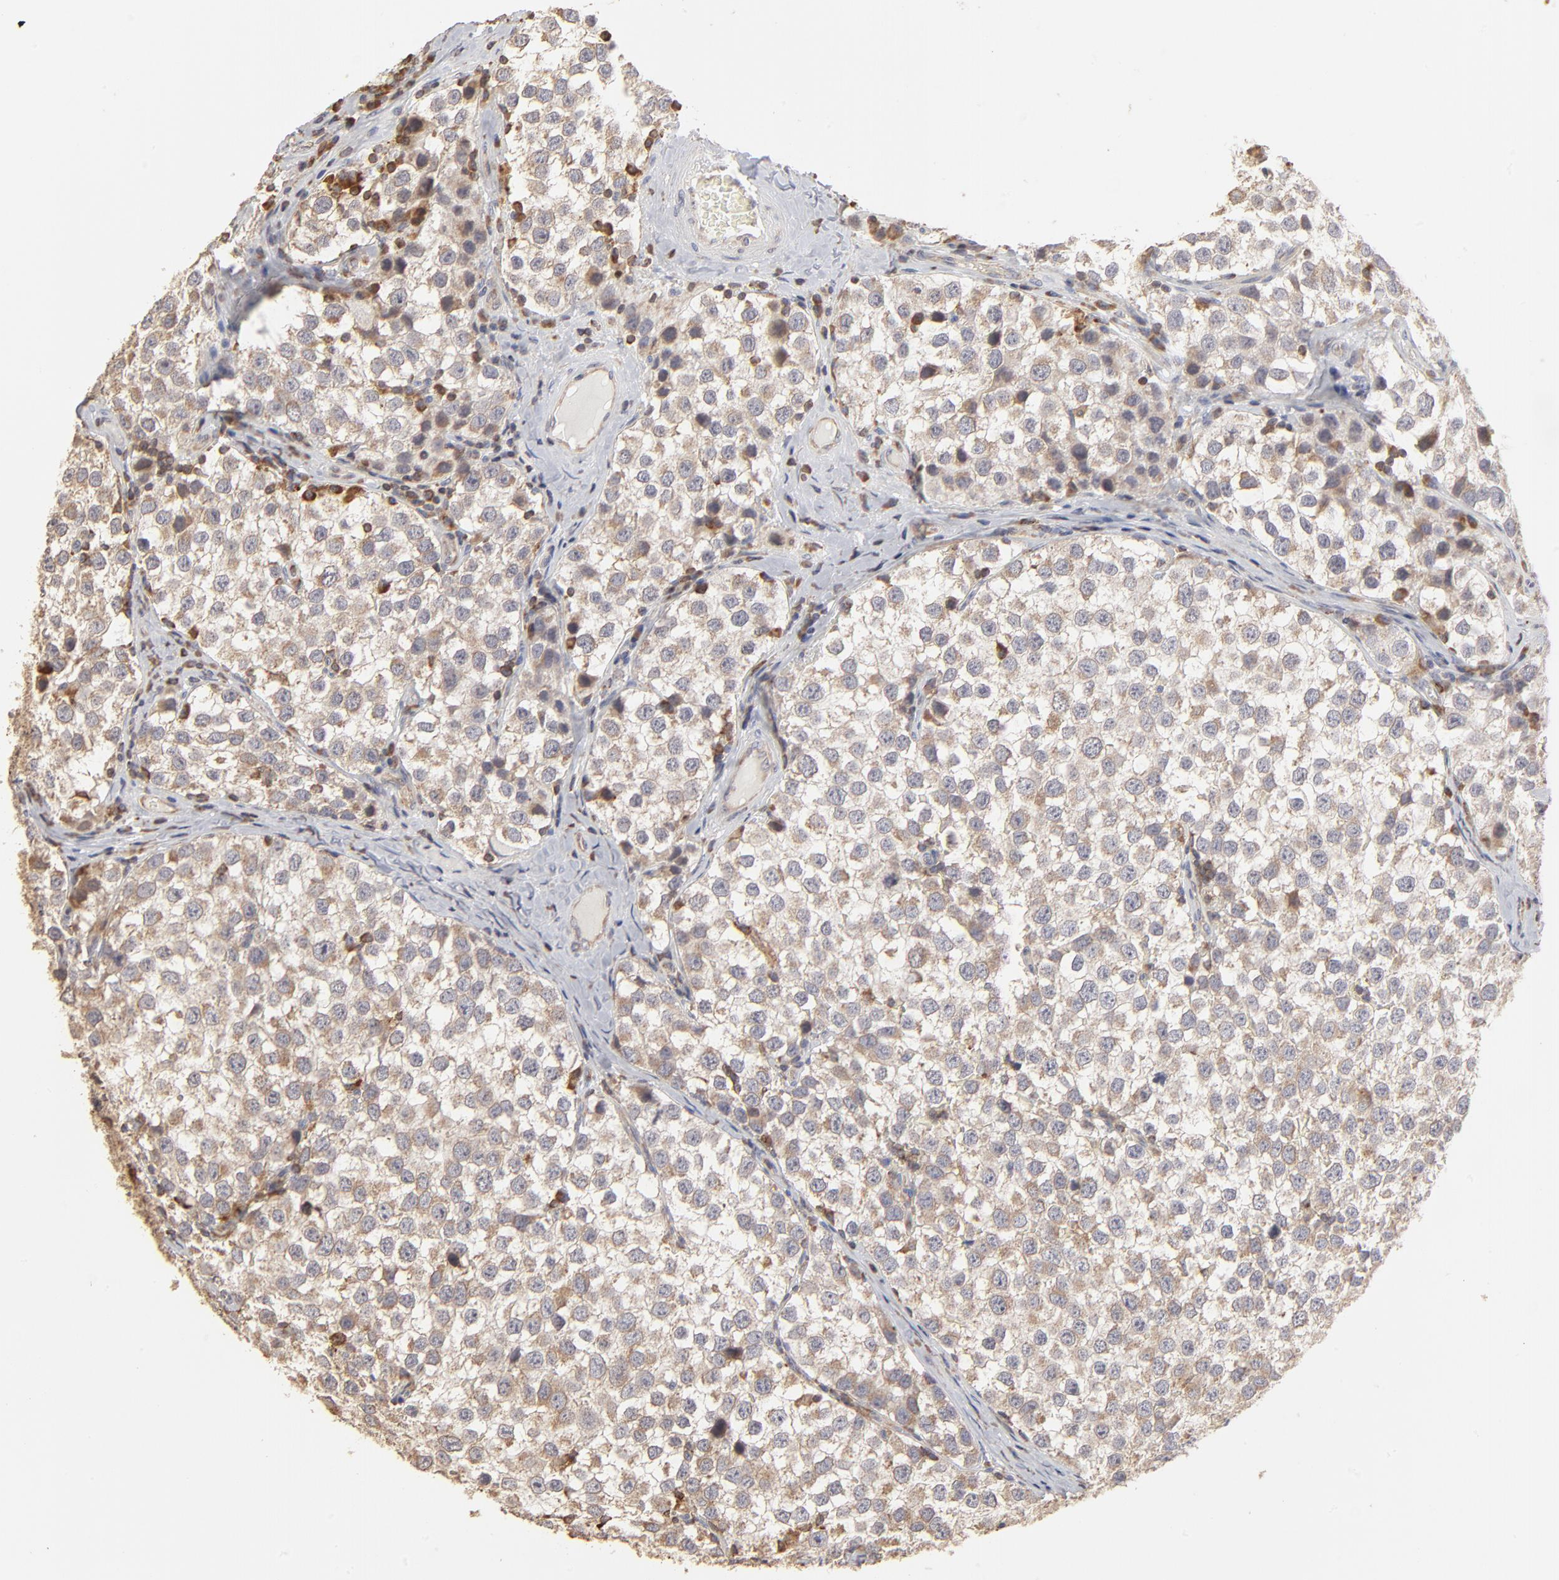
{"staining": {"intensity": "weak", "quantity": ">75%", "location": "cytoplasmic/membranous"}, "tissue": "testis cancer", "cell_type": "Tumor cells", "image_type": "cancer", "snomed": [{"axis": "morphology", "description": "Seminoma, NOS"}, {"axis": "topography", "description": "Testis"}], "caption": "Immunohistochemical staining of human testis cancer (seminoma) displays low levels of weak cytoplasmic/membranous positivity in approximately >75% of tumor cells.", "gene": "RNF213", "patient": {"sex": "male", "age": 39}}